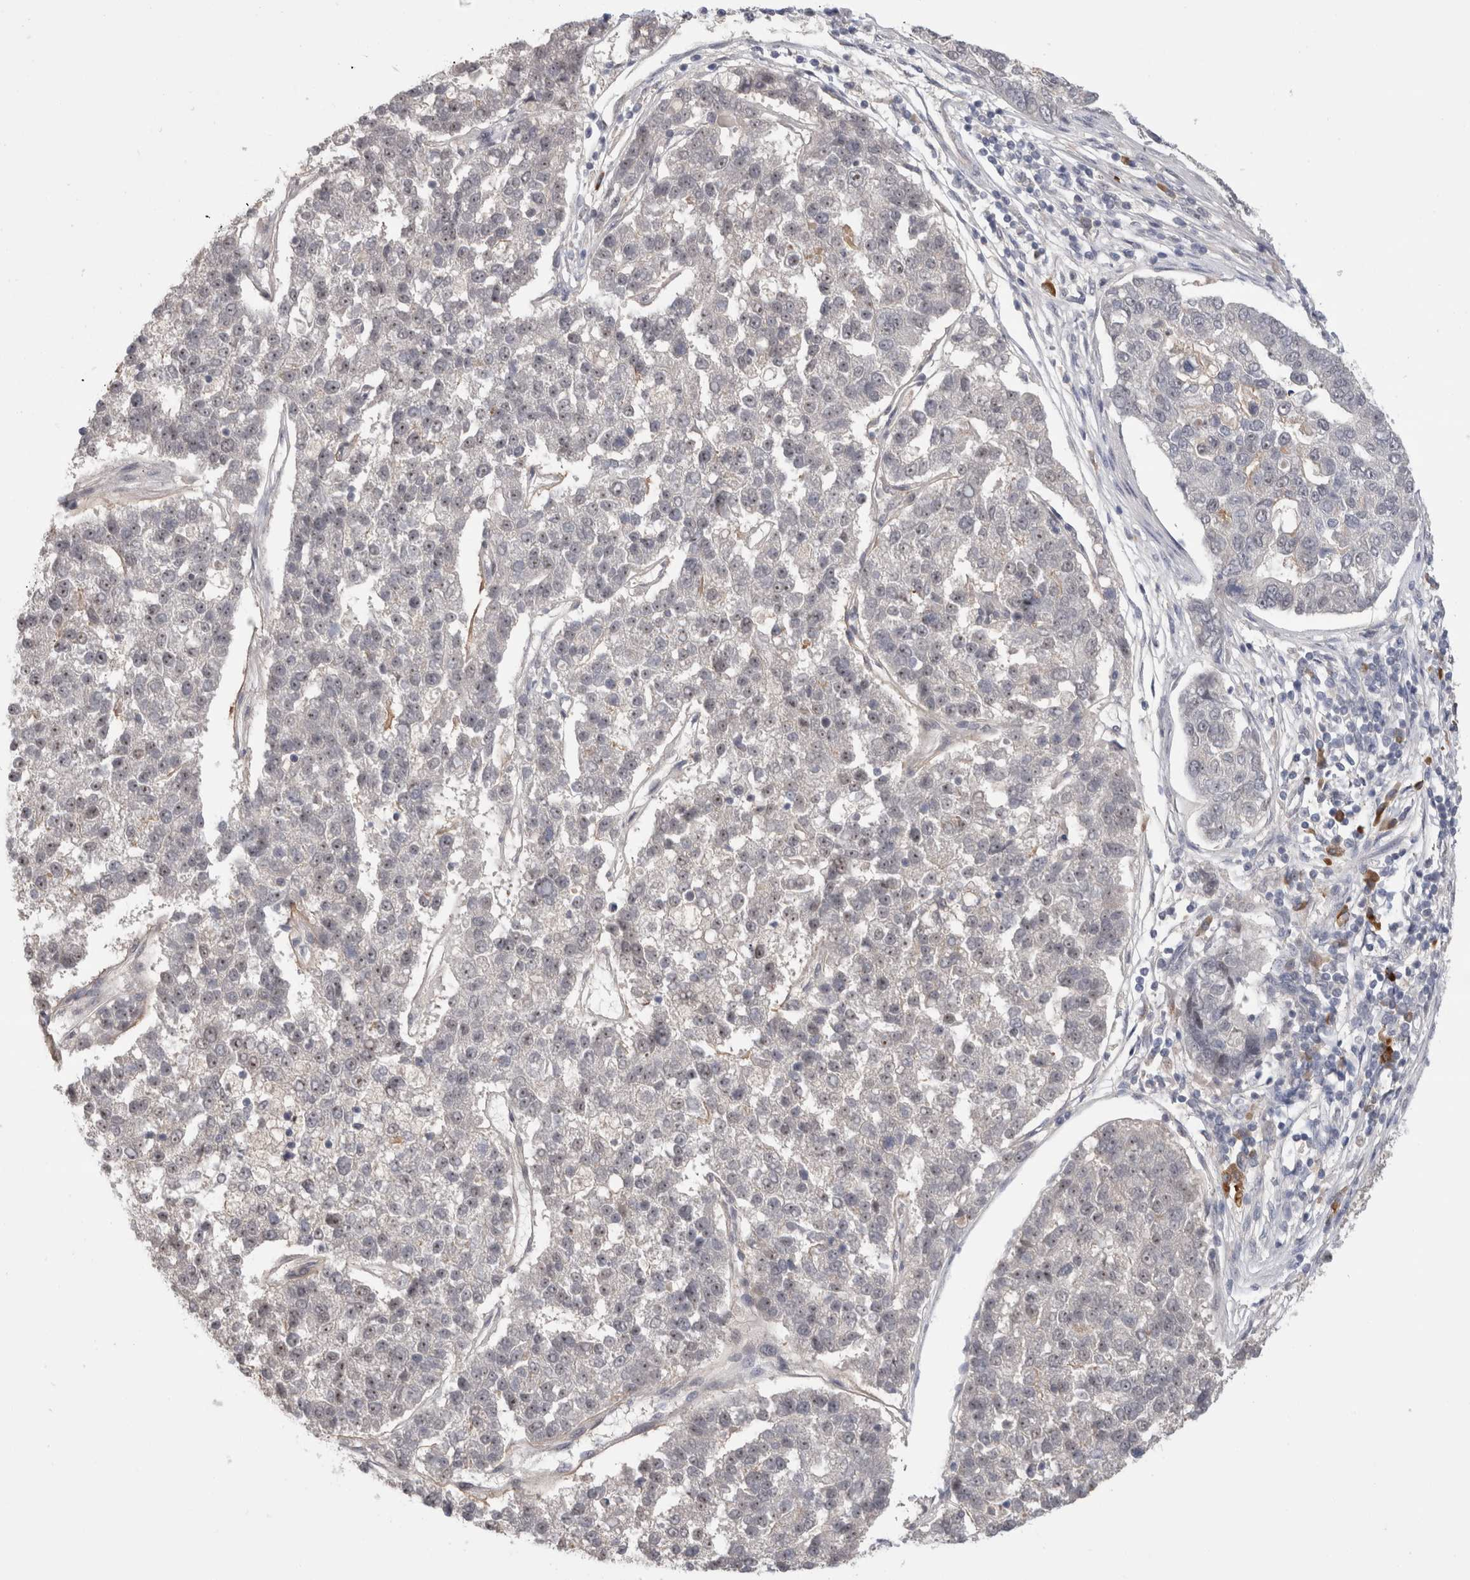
{"staining": {"intensity": "weak", "quantity": "<25%", "location": "nuclear"}, "tissue": "pancreatic cancer", "cell_type": "Tumor cells", "image_type": "cancer", "snomed": [{"axis": "morphology", "description": "Adenocarcinoma, NOS"}, {"axis": "topography", "description": "Pancreas"}], "caption": "This photomicrograph is of pancreatic cancer (adenocarcinoma) stained with immunohistochemistry (IHC) to label a protein in brown with the nuclei are counter-stained blue. There is no positivity in tumor cells.", "gene": "ZNF24", "patient": {"sex": "female", "age": 61}}